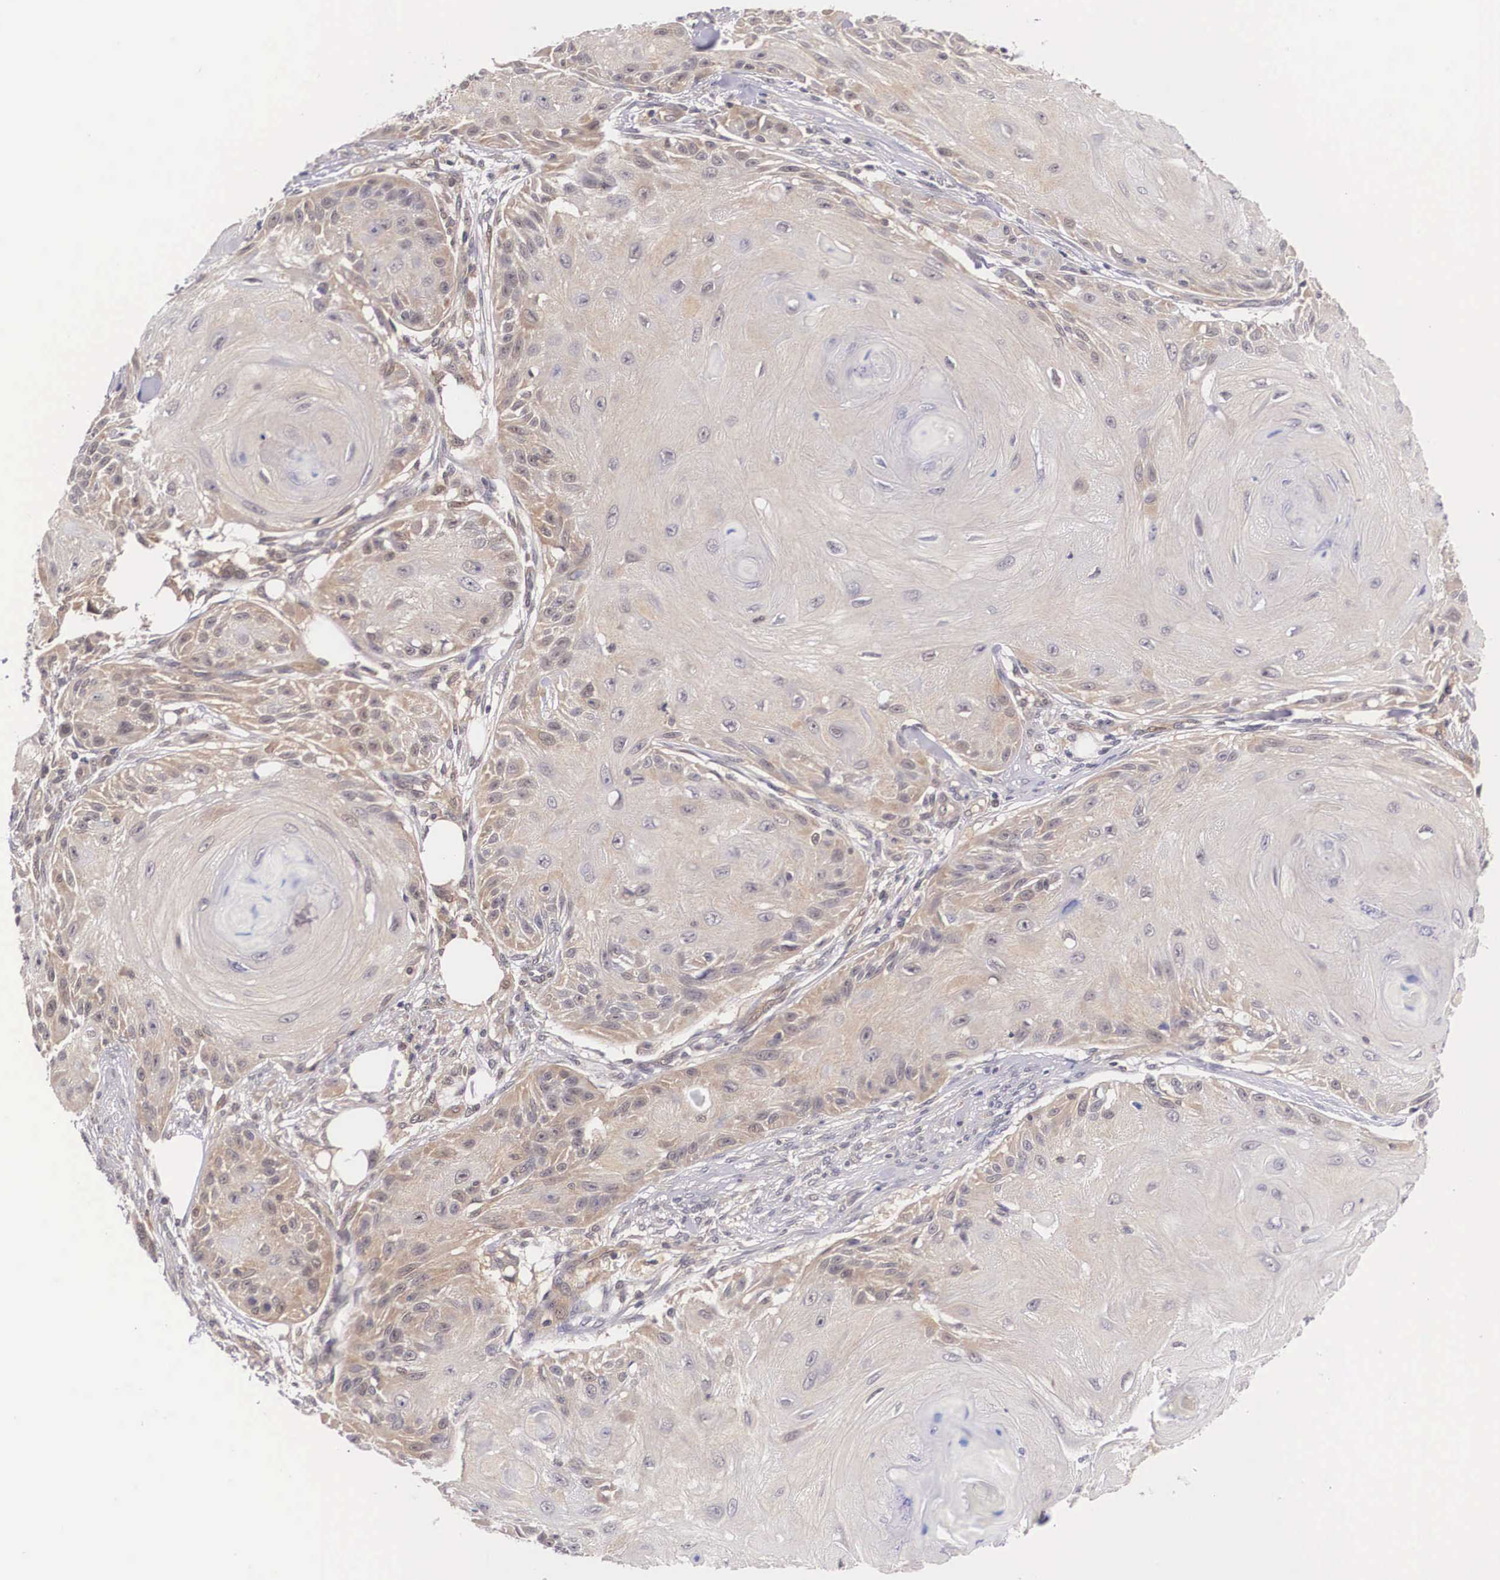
{"staining": {"intensity": "moderate", "quantity": ">75%", "location": "cytoplasmic/membranous"}, "tissue": "skin cancer", "cell_type": "Tumor cells", "image_type": "cancer", "snomed": [{"axis": "morphology", "description": "Squamous cell carcinoma, NOS"}, {"axis": "topography", "description": "Skin"}], "caption": "Squamous cell carcinoma (skin) stained with DAB (3,3'-diaminobenzidine) immunohistochemistry (IHC) displays medium levels of moderate cytoplasmic/membranous staining in approximately >75% of tumor cells.", "gene": "IGBP1", "patient": {"sex": "female", "age": 88}}